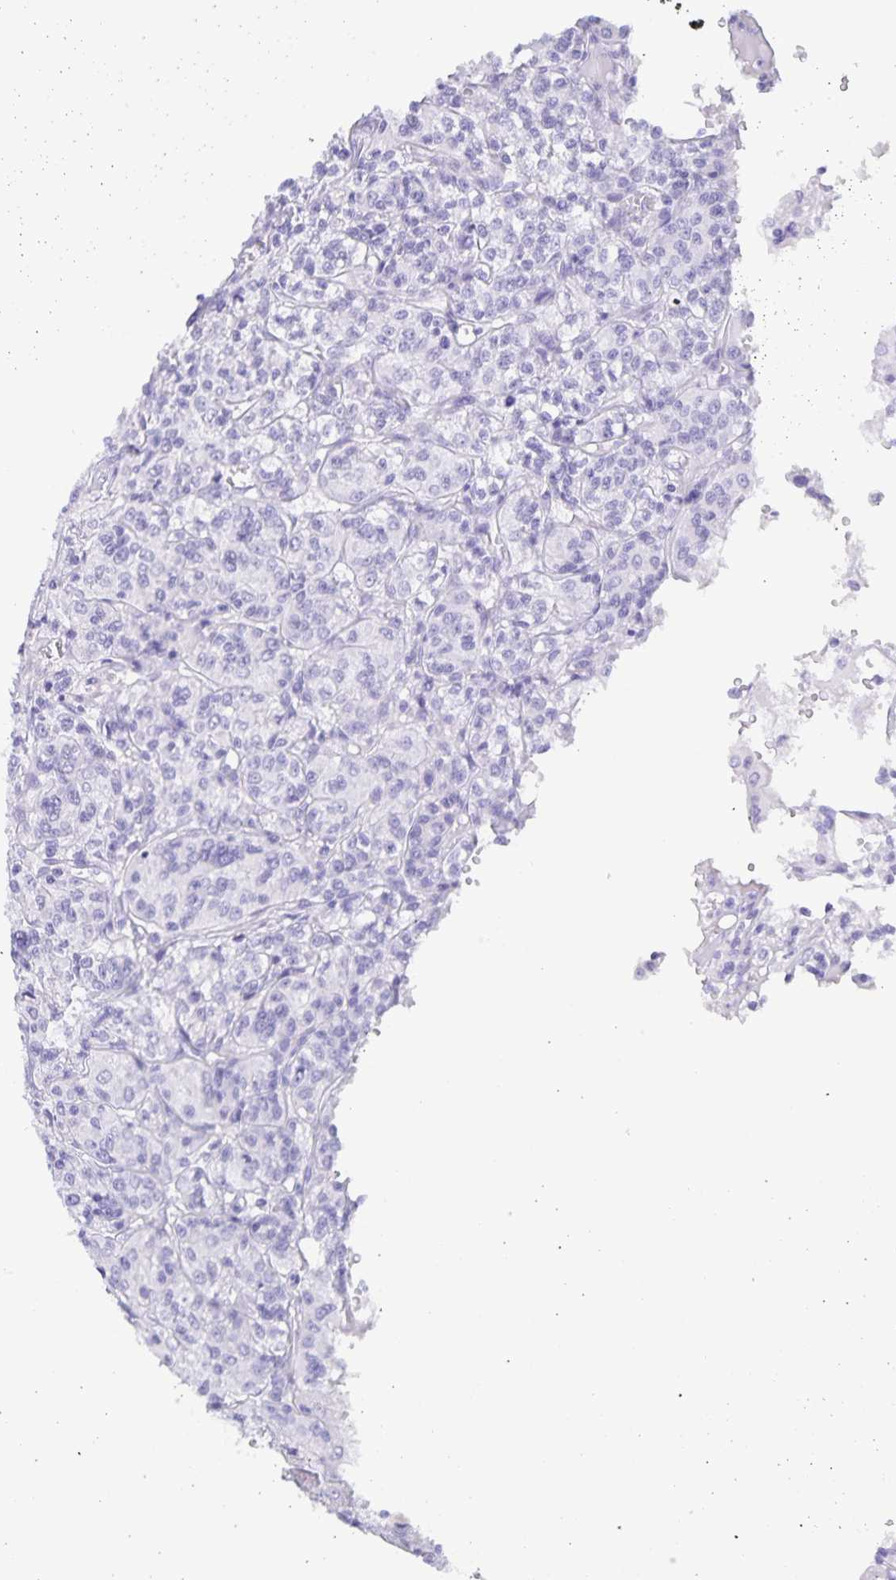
{"staining": {"intensity": "negative", "quantity": "none", "location": "none"}, "tissue": "renal cancer", "cell_type": "Tumor cells", "image_type": "cancer", "snomed": [{"axis": "morphology", "description": "Adenocarcinoma, NOS"}, {"axis": "topography", "description": "Kidney"}], "caption": "Protein analysis of adenocarcinoma (renal) shows no significant positivity in tumor cells. The staining was performed using DAB (3,3'-diaminobenzidine) to visualize the protein expression in brown, while the nuclei were stained in blue with hematoxylin (Magnification: 20x).", "gene": "AQP4", "patient": {"sex": "male", "age": 36}}